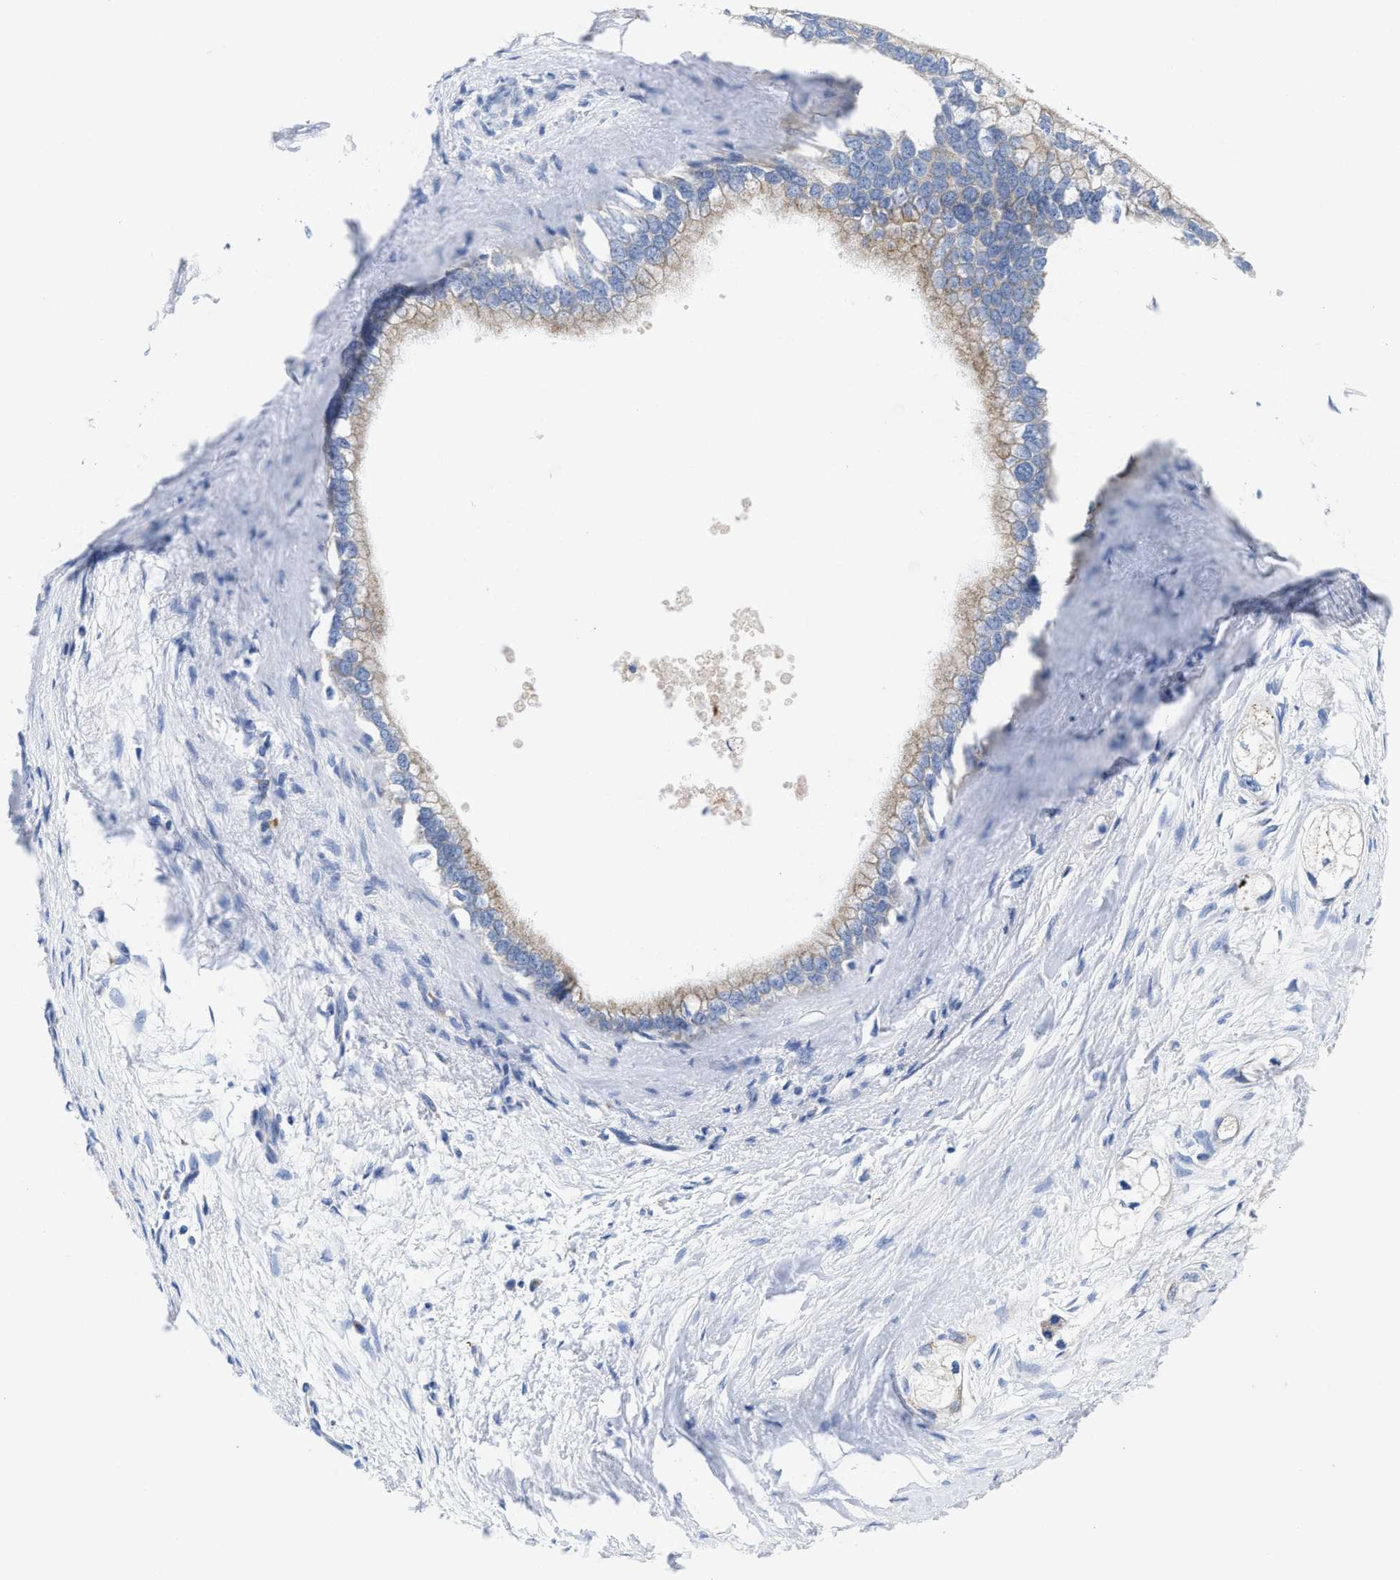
{"staining": {"intensity": "weak", "quantity": "<25%", "location": "cytoplasmic/membranous"}, "tissue": "pancreatic cancer", "cell_type": "Tumor cells", "image_type": "cancer", "snomed": [{"axis": "morphology", "description": "Adenocarcinoma, NOS"}, {"axis": "topography", "description": "Pancreas"}], "caption": "IHC photomicrograph of neoplastic tissue: human pancreatic cancer stained with DAB displays no significant protein positivity in tumor cells. (DAB (3,3'-diaminobenzidine) immunohistochemistry (IHC) visualized using brightfield microscopy, high magnification).", "gene": "TBRG4", "patient": {"sex": "male", "age": 74}}